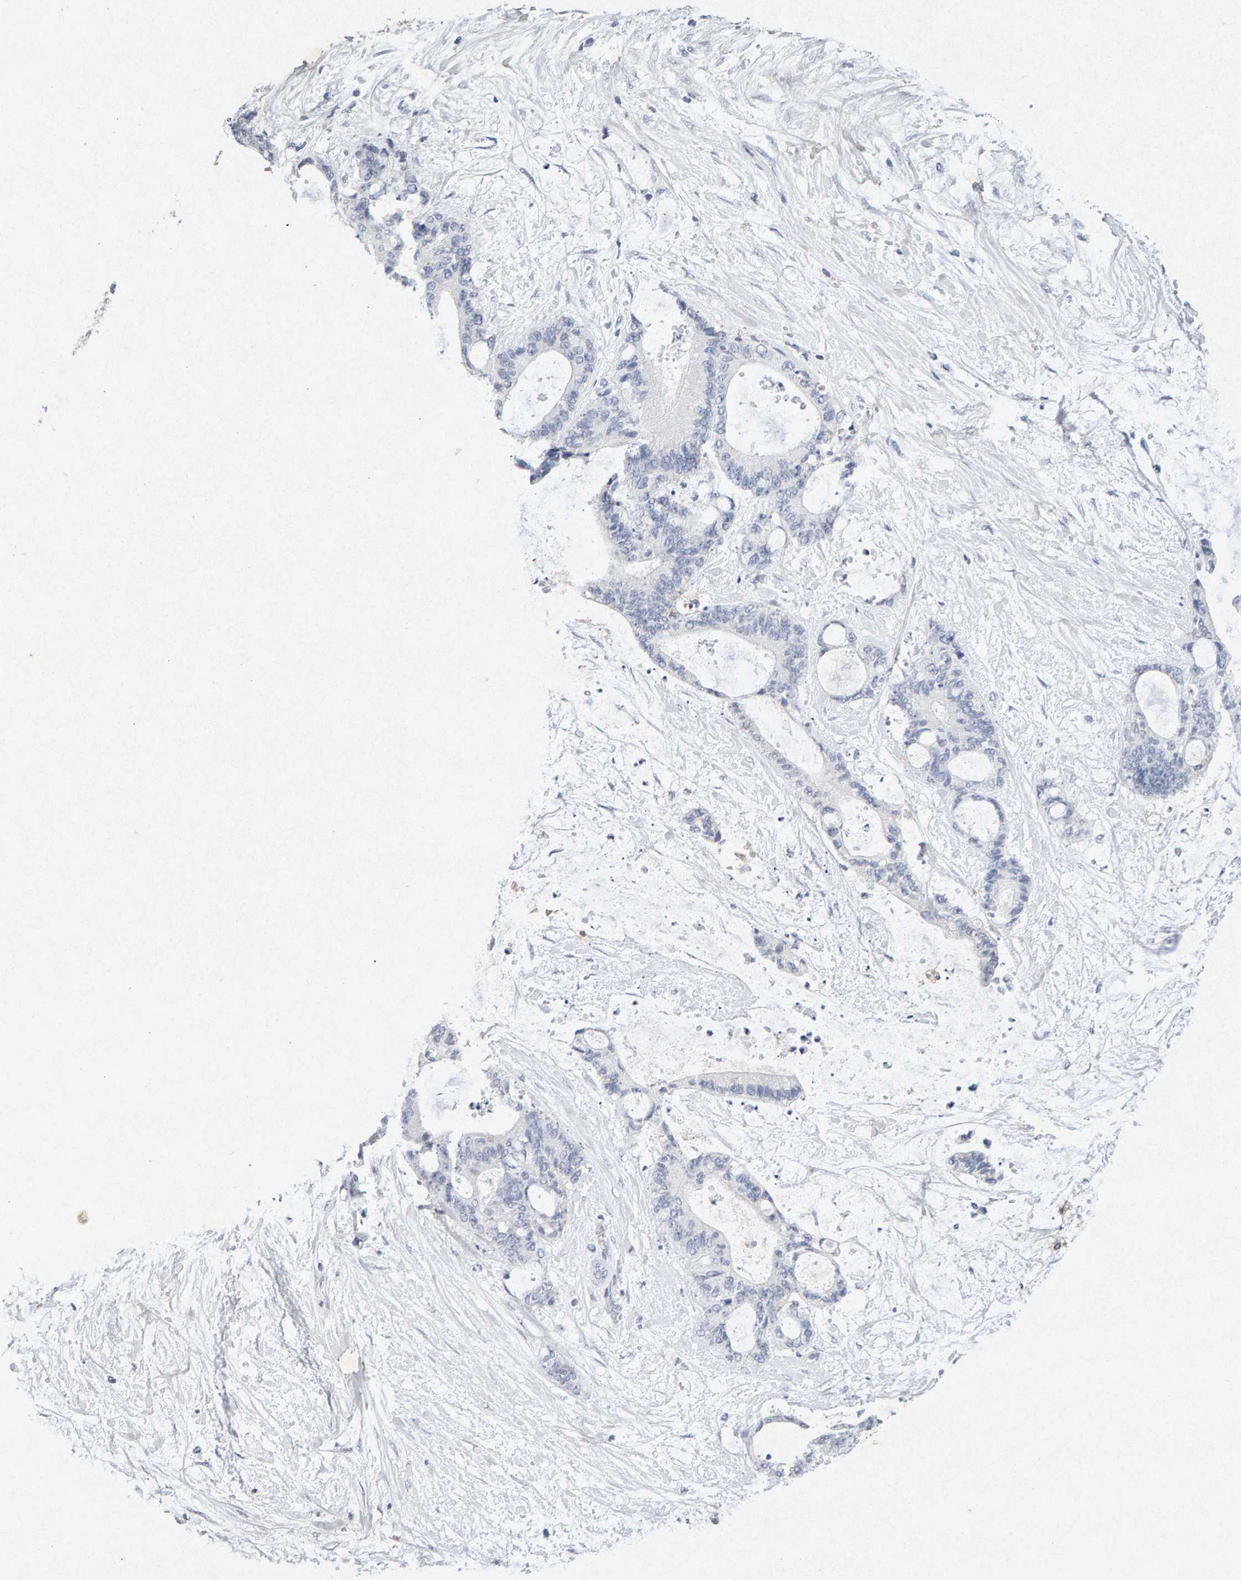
{"staining": {"intensity": "negative", "quantity": "none", "location": "none"}, "tissue": "liver cancer", "cell_type": "Tumor cells", "image_type": "cancer", "snomed": [{"axis": "morphology", "description": "Cholangiocarcinoma"}, {"axis": "topography", "description": "Liver"}], "caption": "Micrograph shows no significant protein positivity in tumor cells of liver cancer (cholangiocarcinoma).", "gene": "PTPRM", "patient": {"sex": "female", "age": 73}}